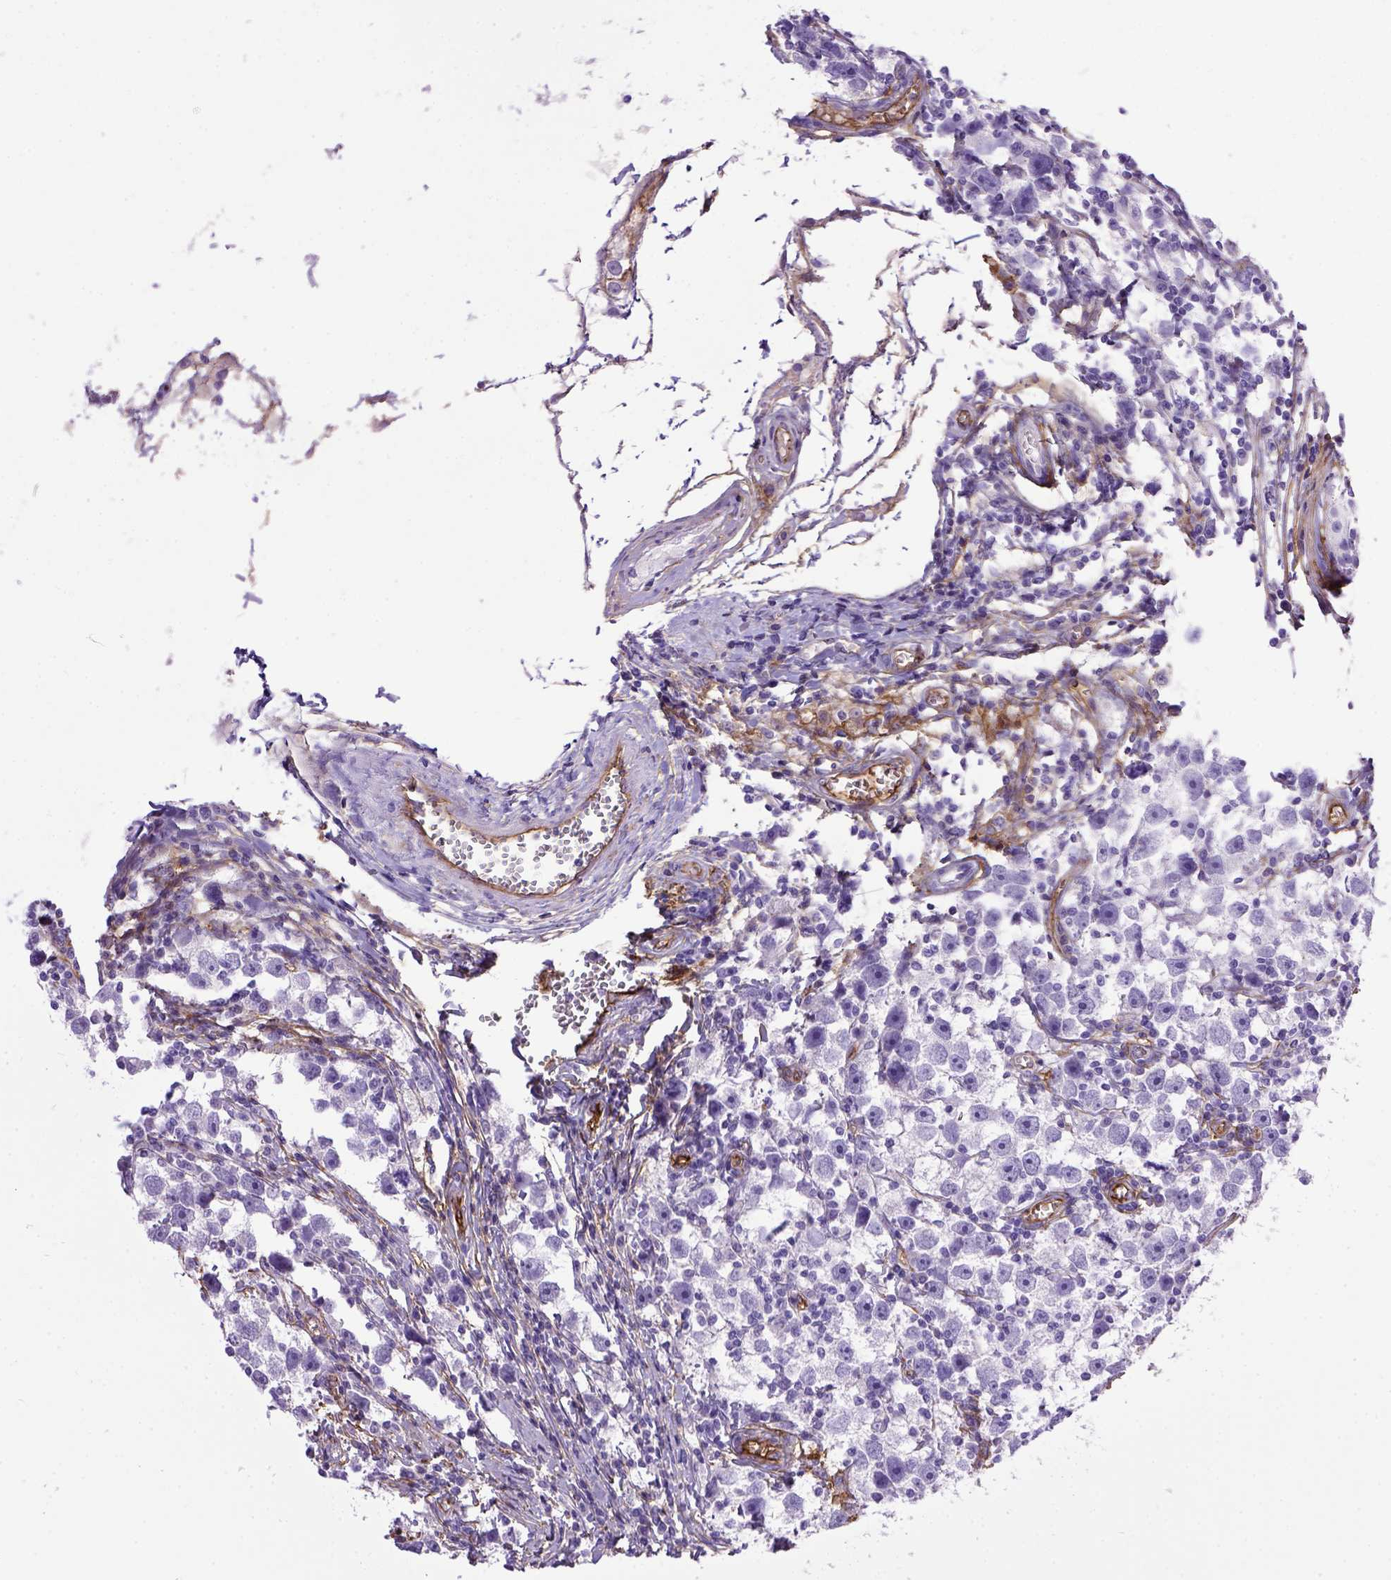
{"staining": {"intensity": "negative", "quantity": "none", "location": "none"}, "tissue": "testis cancer", "cell_type": "Tumor cells", "image_type": "cancer", "snomed": [{"axis": "morphology", "description": "Seminoma, NOS"}, {"axis": "topography", "description": "Testis"}], "caption": "High magnification brightfield microscopy of testis cancer (seminoma) stained with DAB (3,3'-diaminobenzidine) (brown) and counterstained with hematoxylin (blue): tumor cells show no significant staining.", "gene": "ENG", "patient": {"sex": "male", "age": 30}}